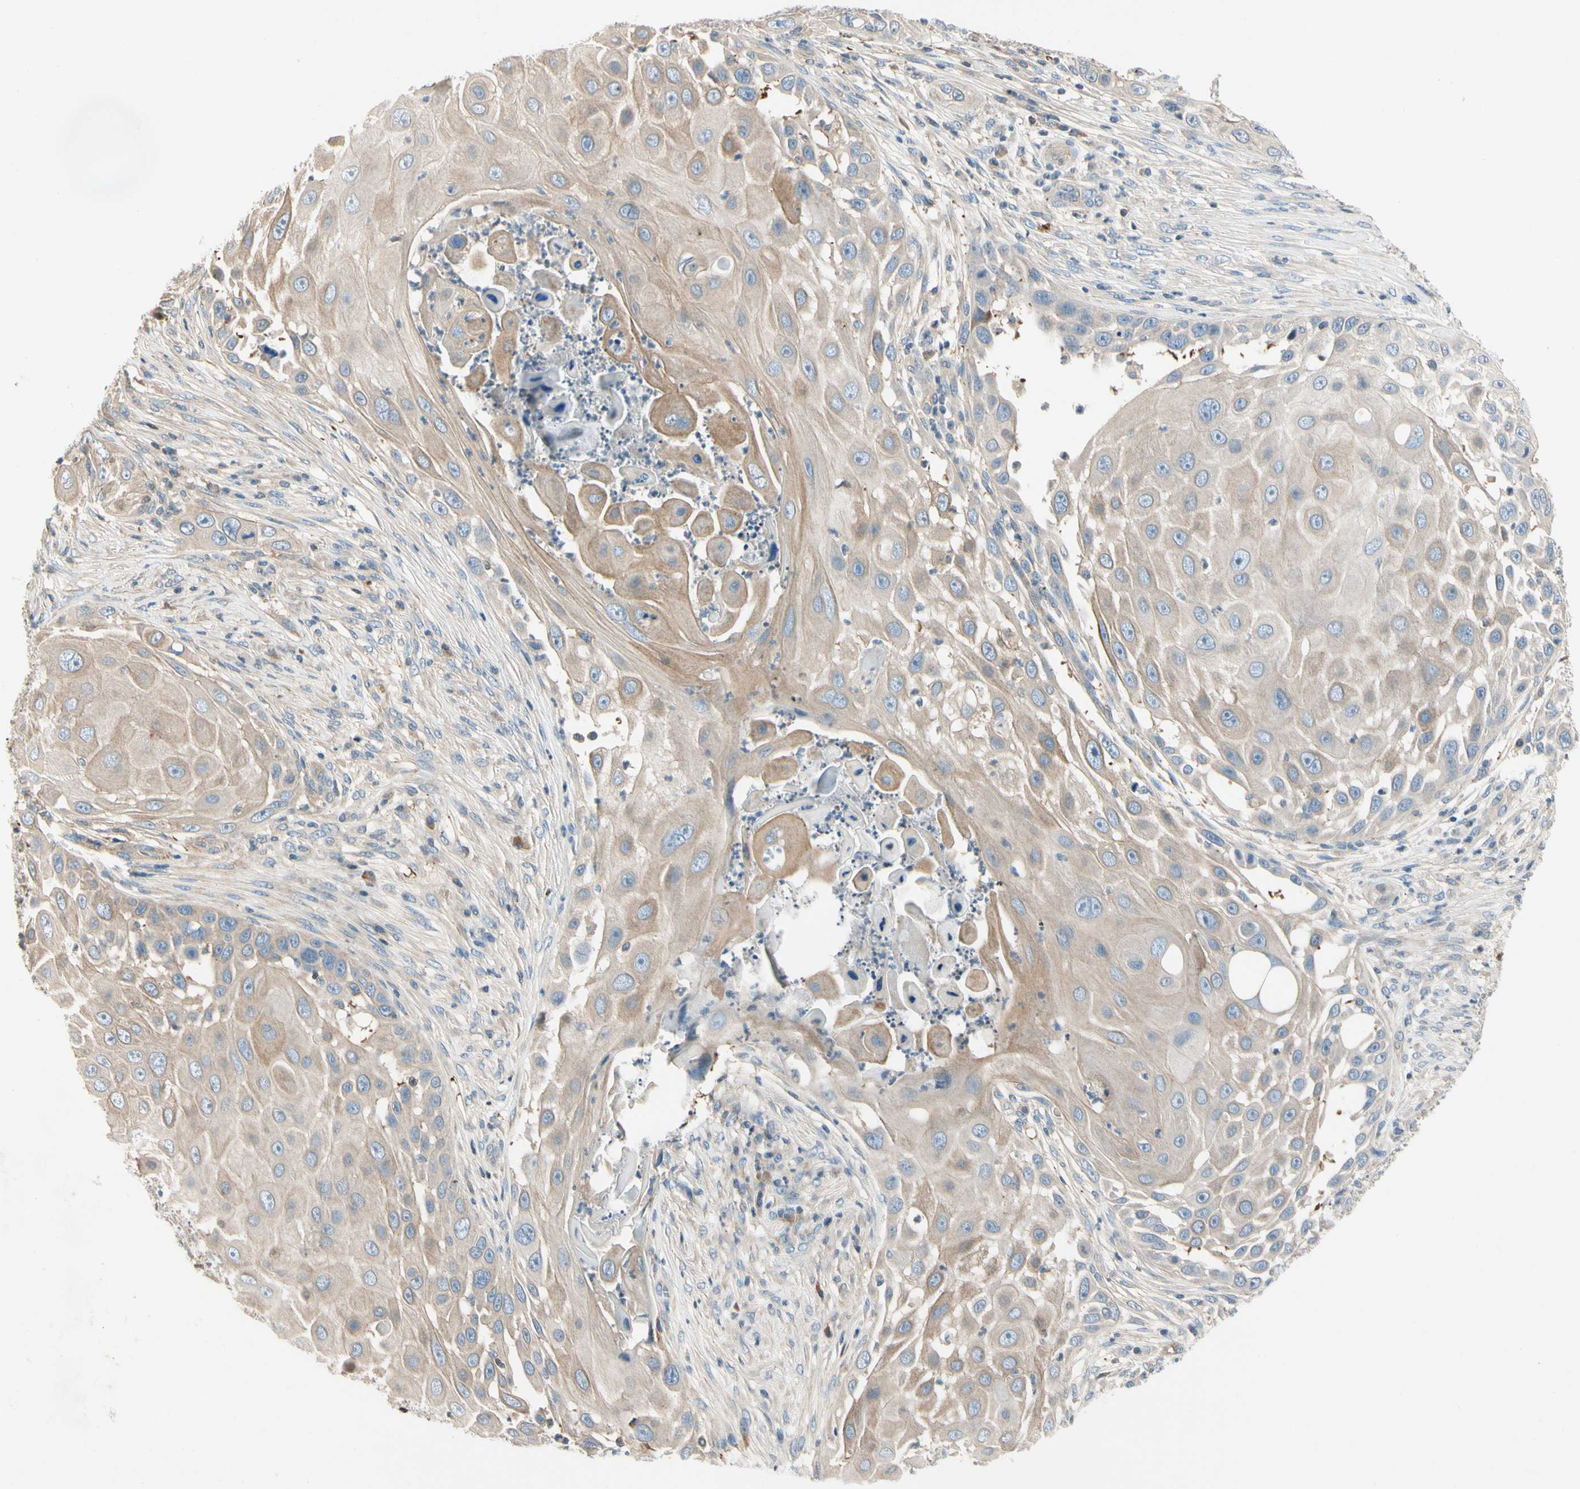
{"staining": {"intensity": "moderate", "quantity": ">75%", "location": "cytoplasmic/membranous"}, "tissue": "skin cancer", "cell_type": "Tumor cells", "image_type": "cancer", "snomed": [{"axis": "morphology", "description": "Squamous cell carcinoma, NOS"}, {"axis": "topography", "description": "Skin"}], "caption": "An immunohistochemistry (IHC) histopathology image of tumor tissue is shown. Protein staining in brown labels moderate cytoplasmic/membranous positivity in skin cancer (squamous cell carcinoma) within tumor cells.", "gene": "CDH6", "patient": {"sex": "female", "age": 44}}